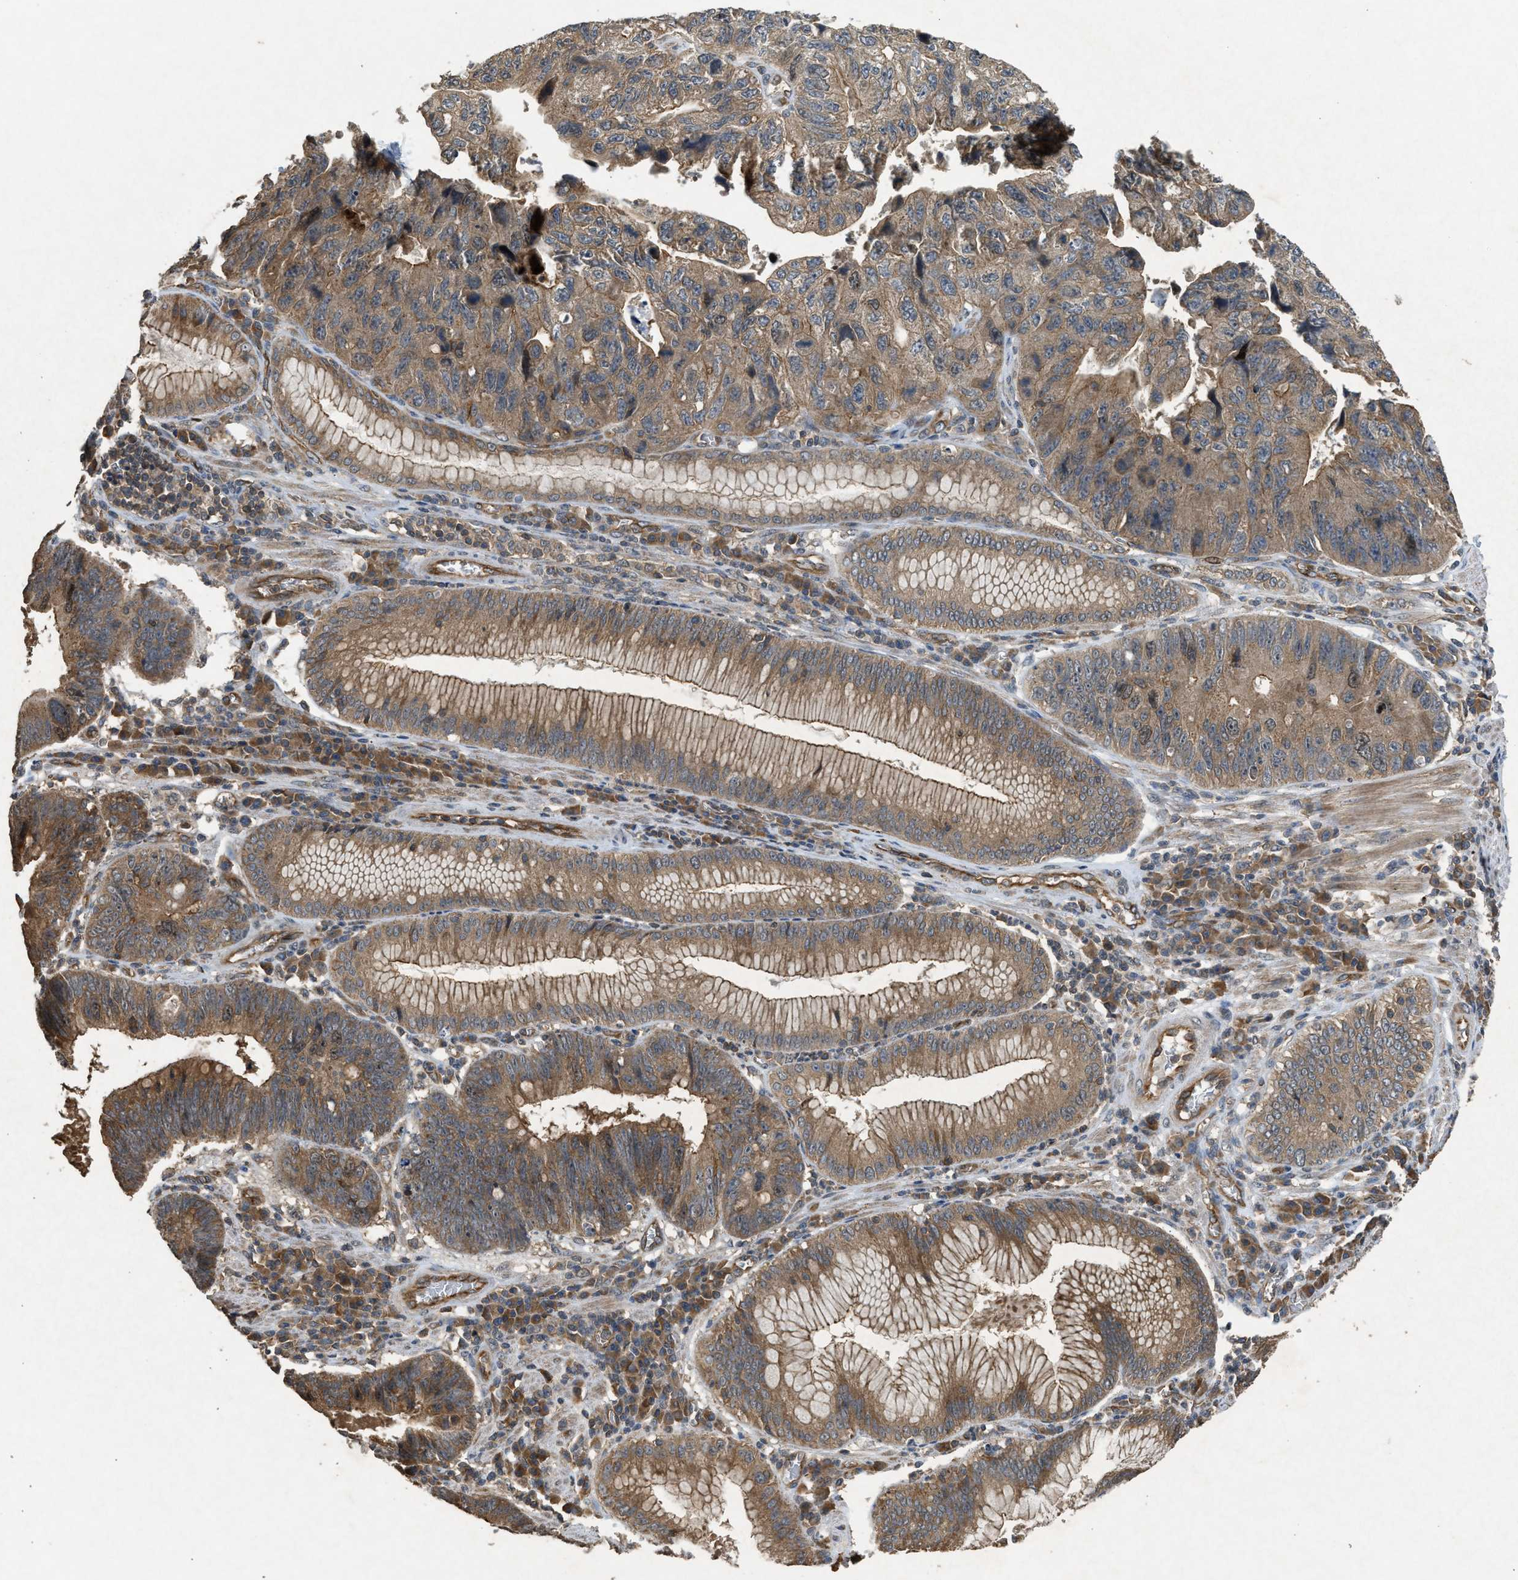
{"staining": {"intensity": "moderate", "quantity": ">75%", "location": "cytoplasmic/membranous"}, "tissue": "stomach cancer", "cell_type": "Tumor cells", "image_type": "cancer", "snomed": [{"axis": "morphology", "description": "Adenocarcinoma, NOS"}, {"axis": "topography", "description": "Stomach"}], "caption": "High-power microscopy captured an immunohistochemistry (IHC) photomicrograph of stomach cancer, revealing moderate cytoplasmic/membranous staining in approximately >75% of tumor cells. The protein is stained brown, and the nuclei are stained in blue (DAB (3,3'-diaminobenzidine) IHC with brightfield microscopy, high magnification).", "gene": "HIP1R", "patient": {"sex": "male", "age": 59}}